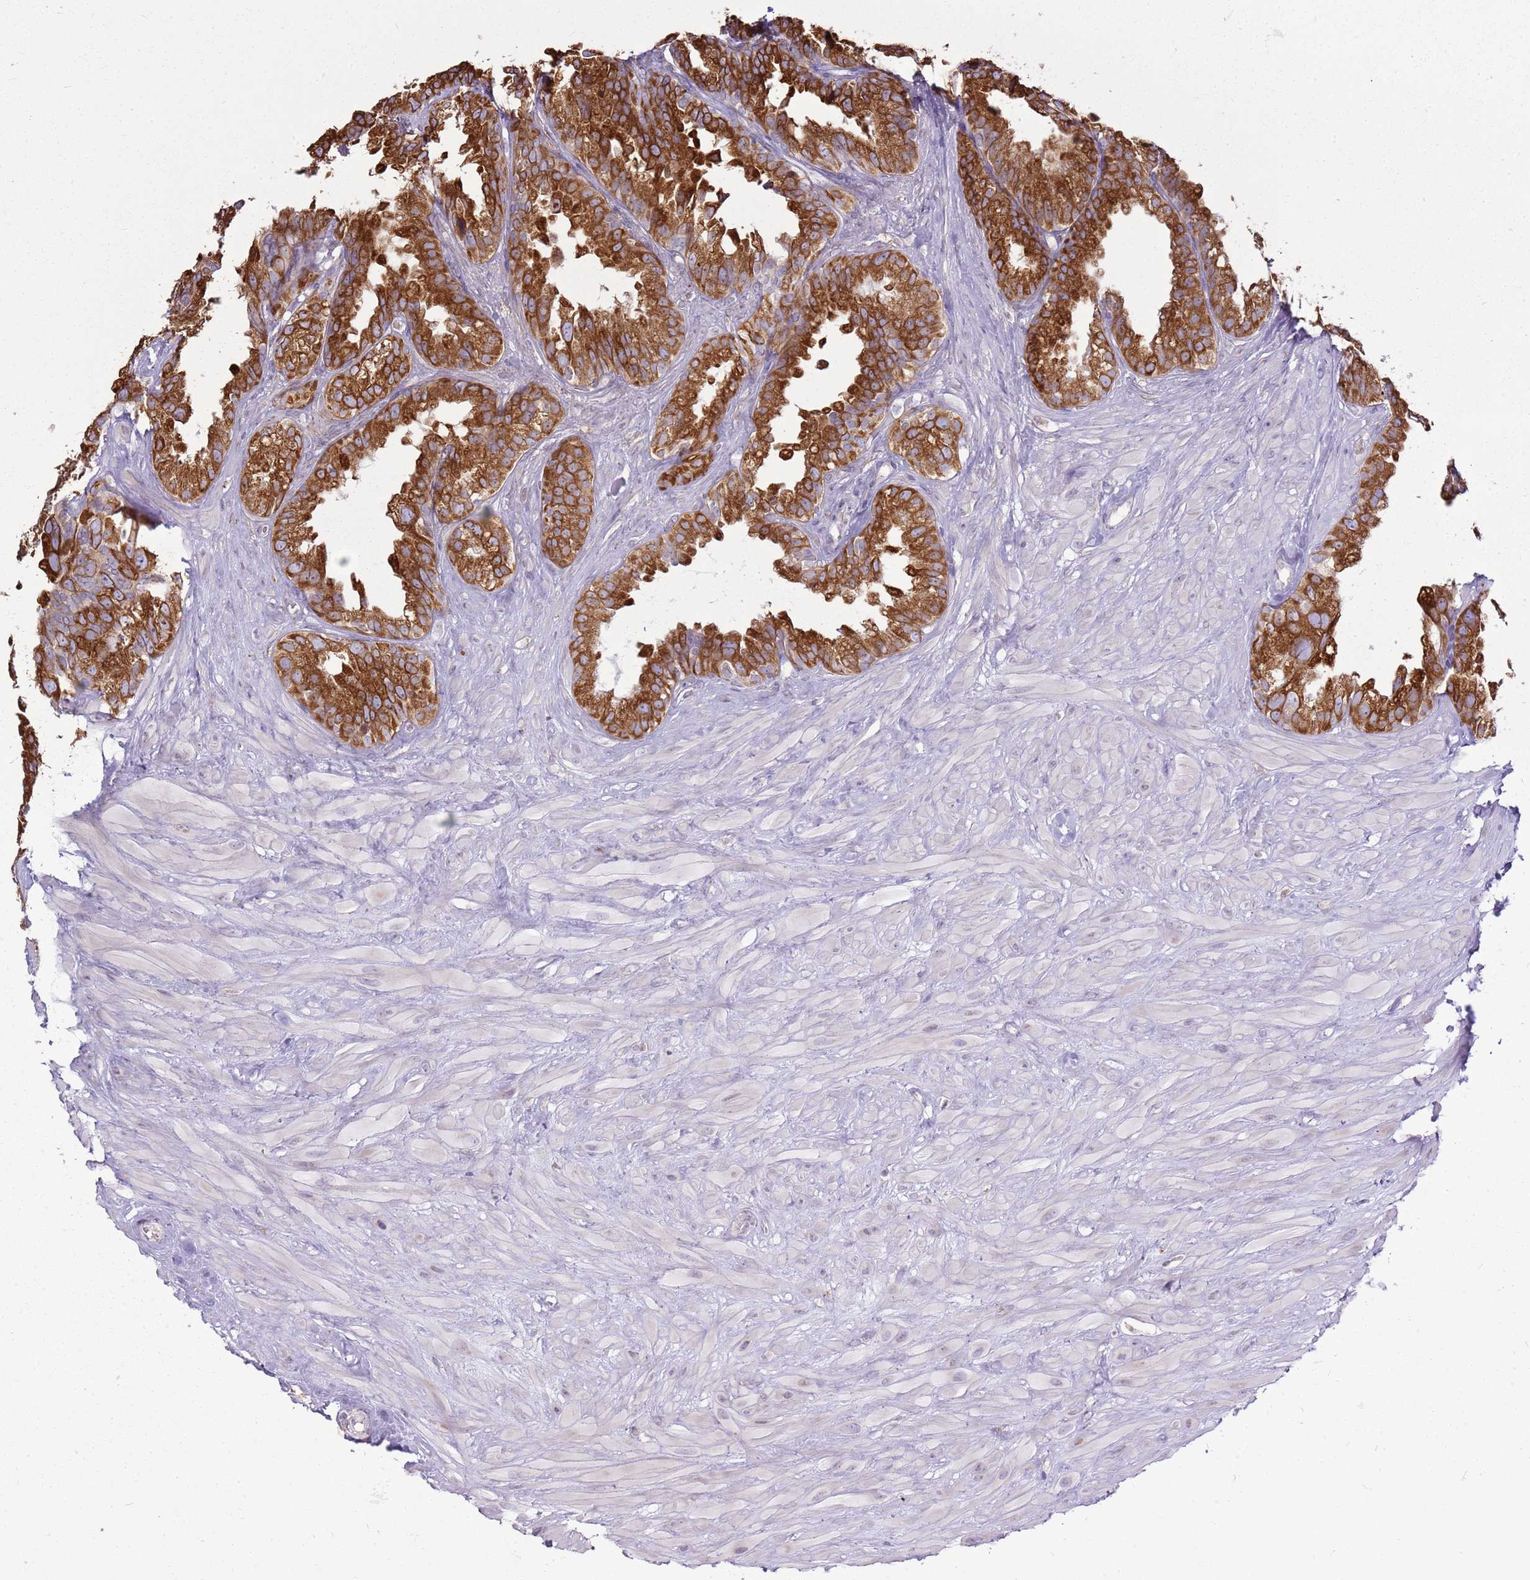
{"staining": {"intensity": "strong", "quantity": ">75%", "location": "cytoplasmic/membranous"}, "tissue": "seminal vesicle", "cell_type": "Glandular cells", "image_type": "normal", "snomed": [{"axis": "morphology", "description": "Normal tissue, NOS"}, {"axis": "topography", "description": "Seminal veicle"}], "caption": "Immunohistochemical staining of unremarkable human seminal vesicle exhibits strong cytoplasmic/membranous protein expression in about >75% of glandular cells. (IHC, brightfield microscopy, high magnification).", "gene": "TMED10", "patient": {"sex": "male", "age": 80}}